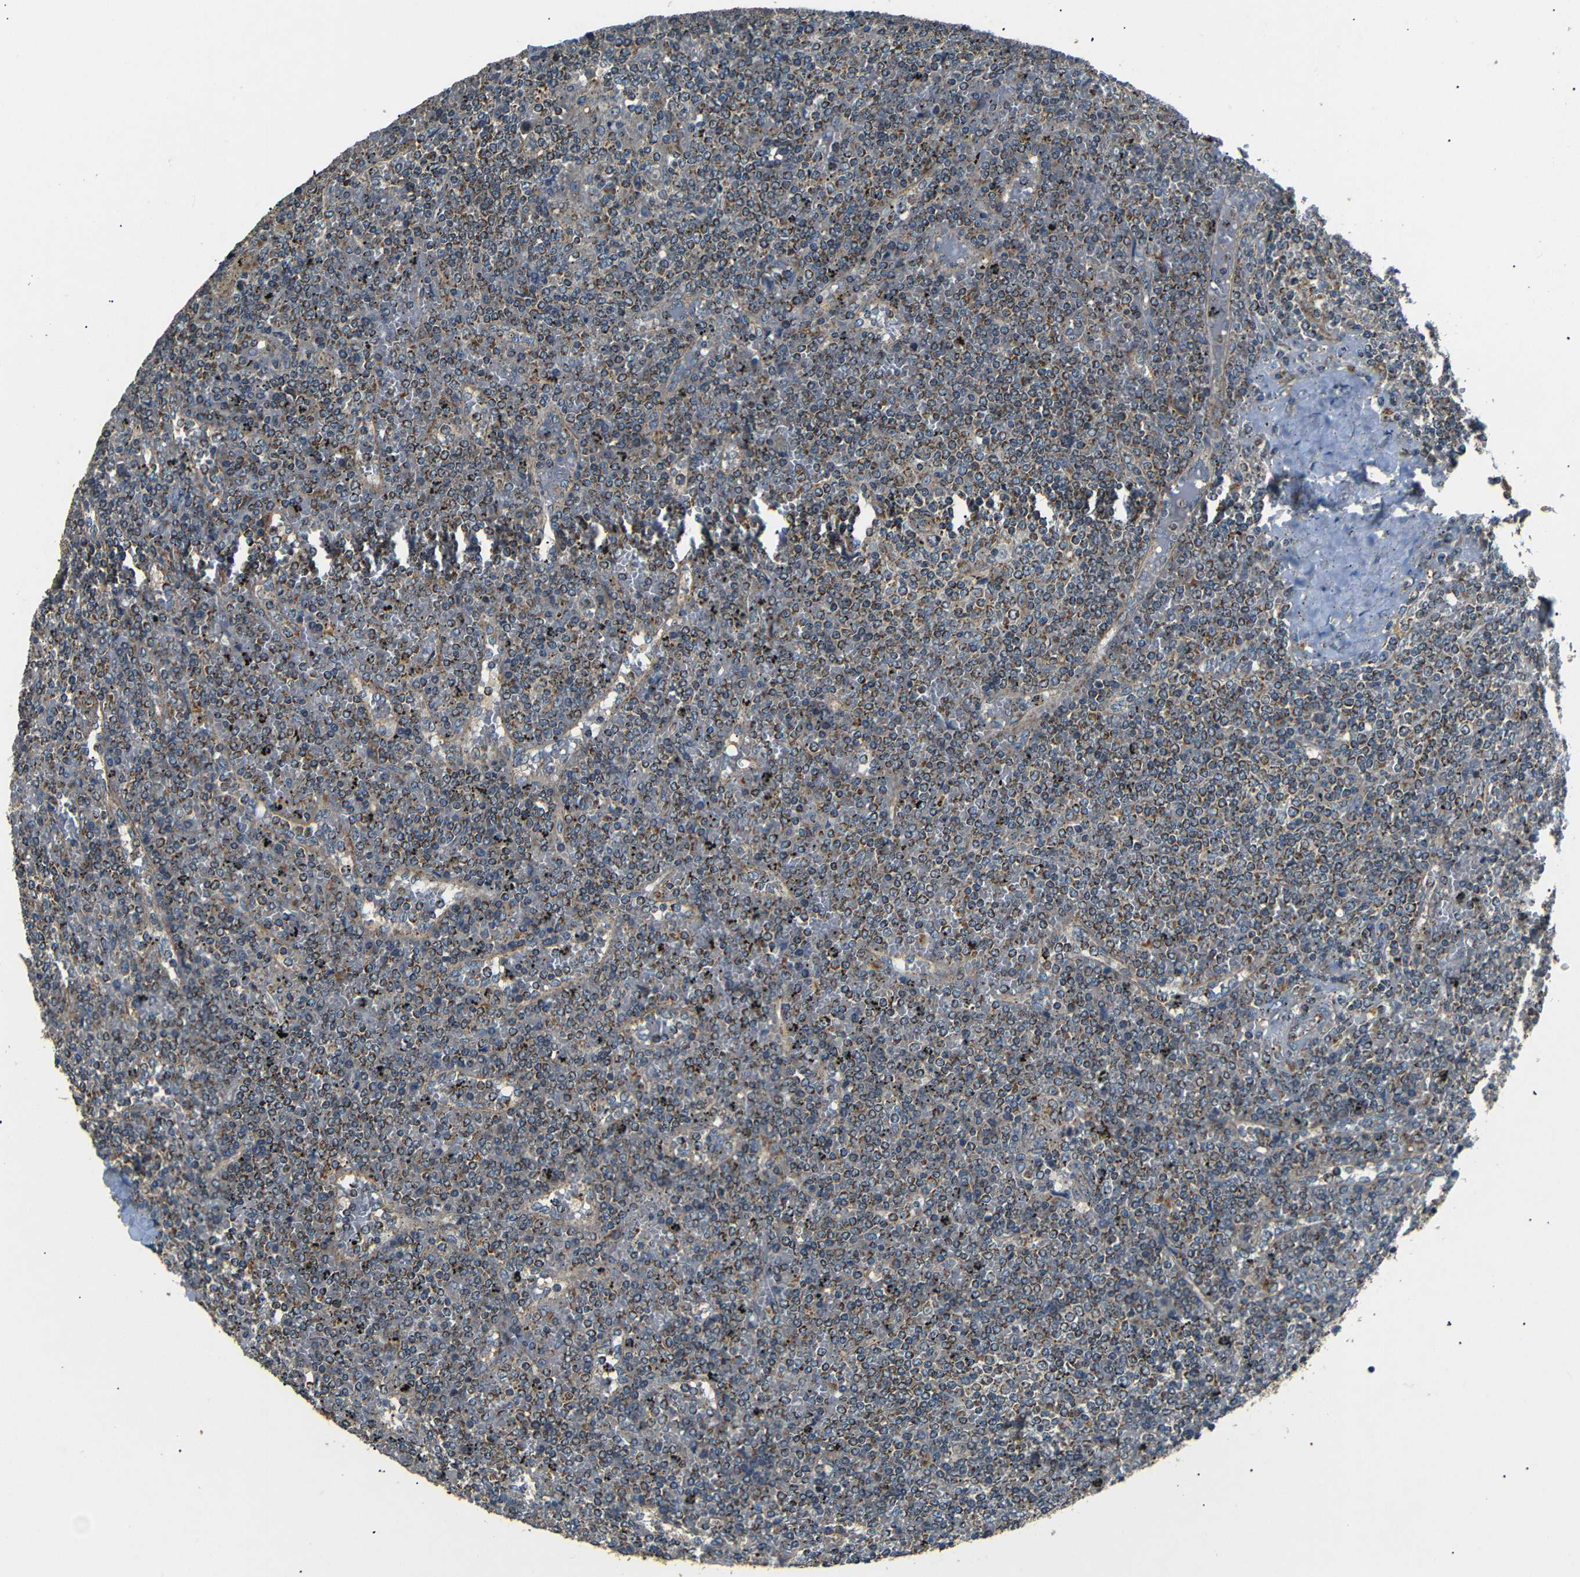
{"staining": {"intensity": "moderate", "quantity": "25%-75%", "location": "cytoplasmic/membranous"}, "tissue": "lymphoma", "cell_type": "Tumor cells", "image_type": "cancer", "snomed": [{"axis": "morphology", "description": "Malignant lymphoma, non-Hodgkin's type, Low grade"}, {"axis": "topography", "description": "Spleen"}], "caption": "The micrograph exhibits staining of lymphoma, revealing moderate cytoplasmic/membranous protein positivity (brown color) within tumor cells.", "gene": "NETO2", "patient": {"sex": "female", "age": 19}}